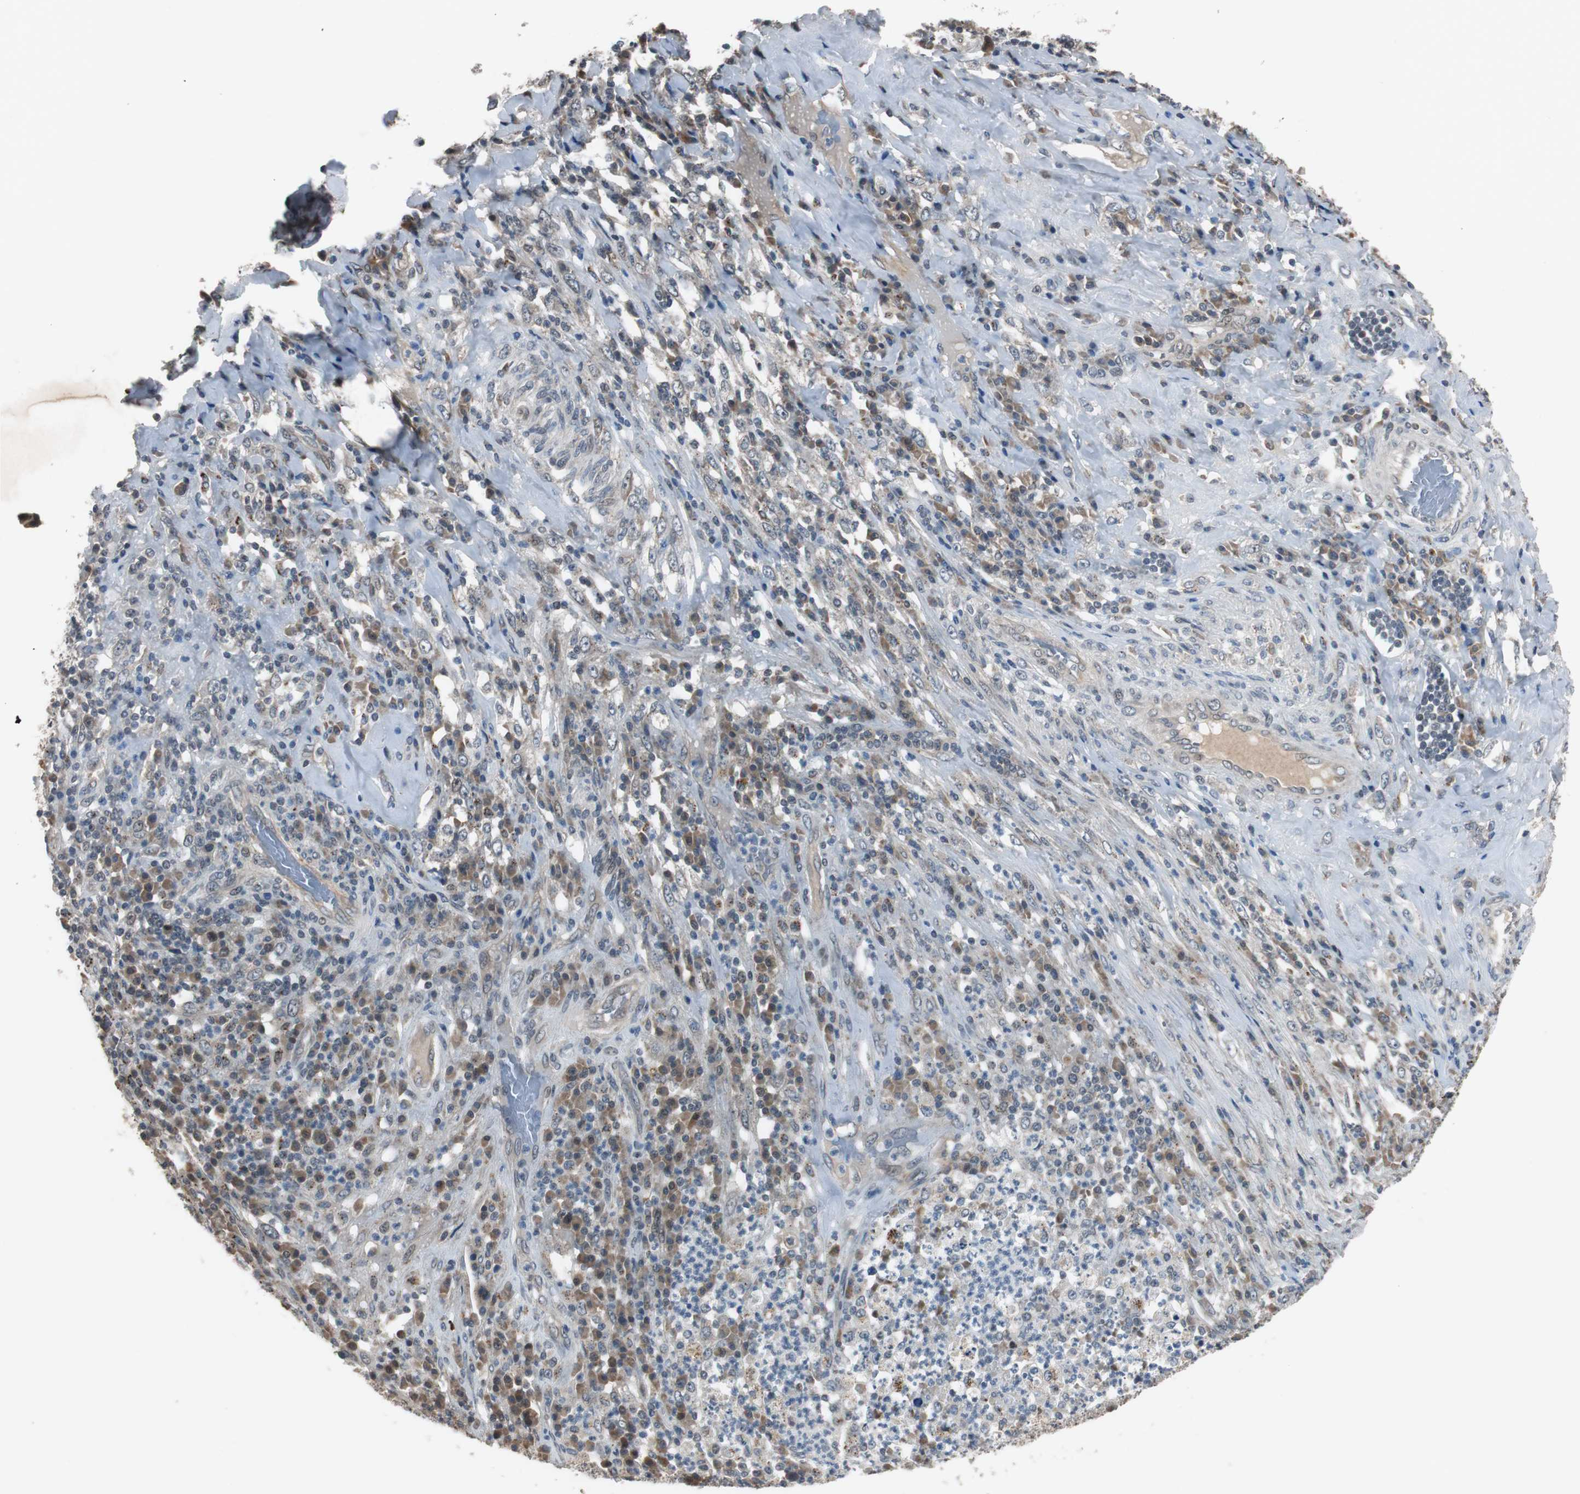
{"staining": {"intensity": "weak", "quantity": ">75%", "location": "cytoplasmic/membranous"}, "tissue": "testis cancer", "cell_type": "Tumor cells", "image_type": "cancer", "snomed": [{"axis": "morphology", "description": "Necrosis, NOS"}, {"axis": "morphology", "description": "Carcinoma, Embryonal, NOS"}, {"axis": "topography", "description": "Testis"}], "caption": "The micrograph shows immunohistochemical staining of testis cancer. There is weak cytoplasmic/membranous staining is identified in about >75% of tumor cells.", "gene": "BOLA1", "patient": {"sex": "male", "age": 19}}